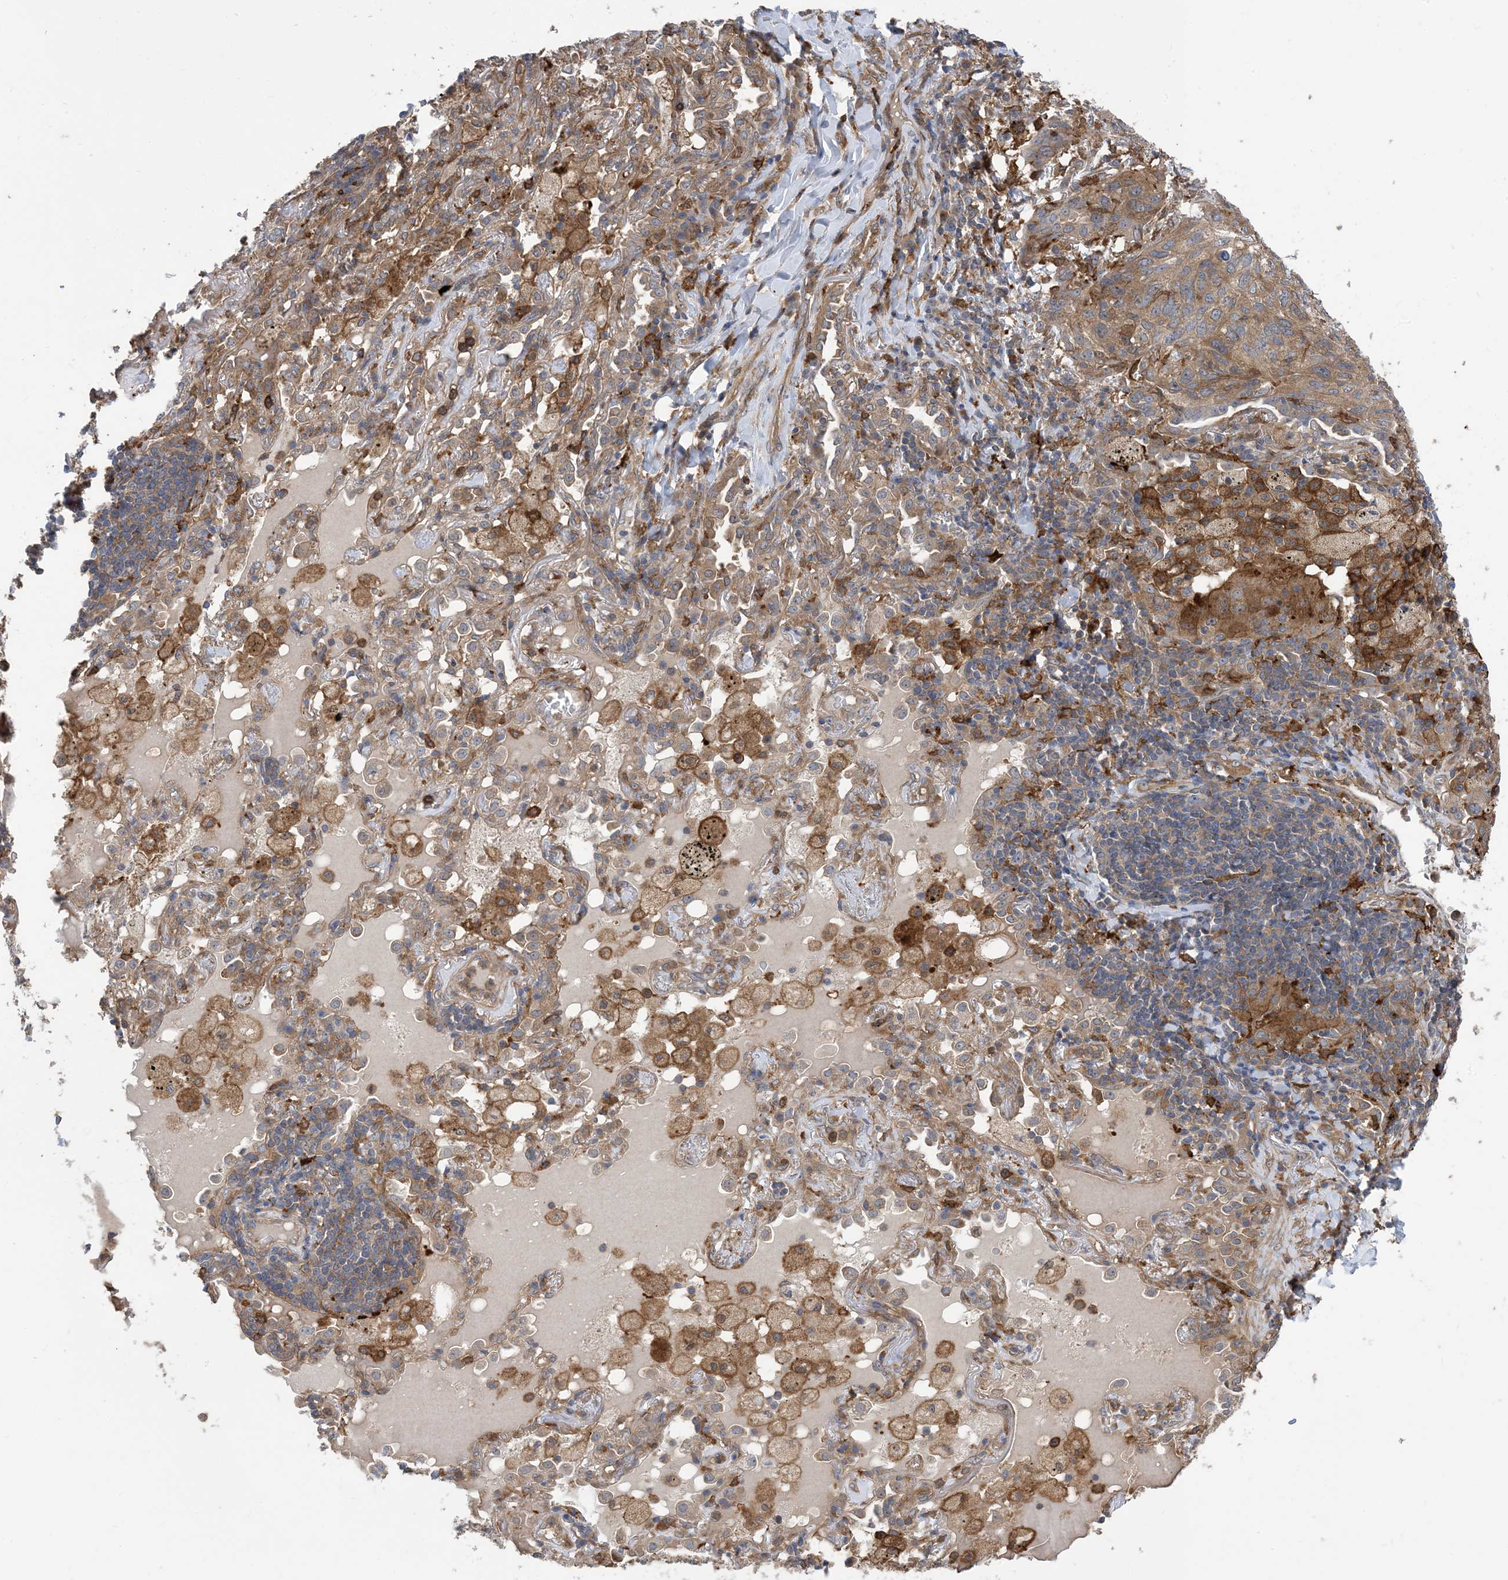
{"staining": {"intensity": "moderate", "quantity": ">75%", "location": "cytoplasmic/membranous"}, "tissue": "lung cancer", "cell_type": "Tumor cells", "image_type": "cancer", "snomed": [{"axis": "morphology", "description": "Squamous cell carcinoma, NOS"}, {"axis": "topography", "description": "Lung"}], "caption": "Immunohistochemical staining of squamous cell carcinoma (lung) demonstrates medium levels of moderate cytoplasmic/membranous protein positivity in approximately >75% of tumor cells.", "gene": "HS1BP3", "patient": {"sex": "female", "age": 63}}